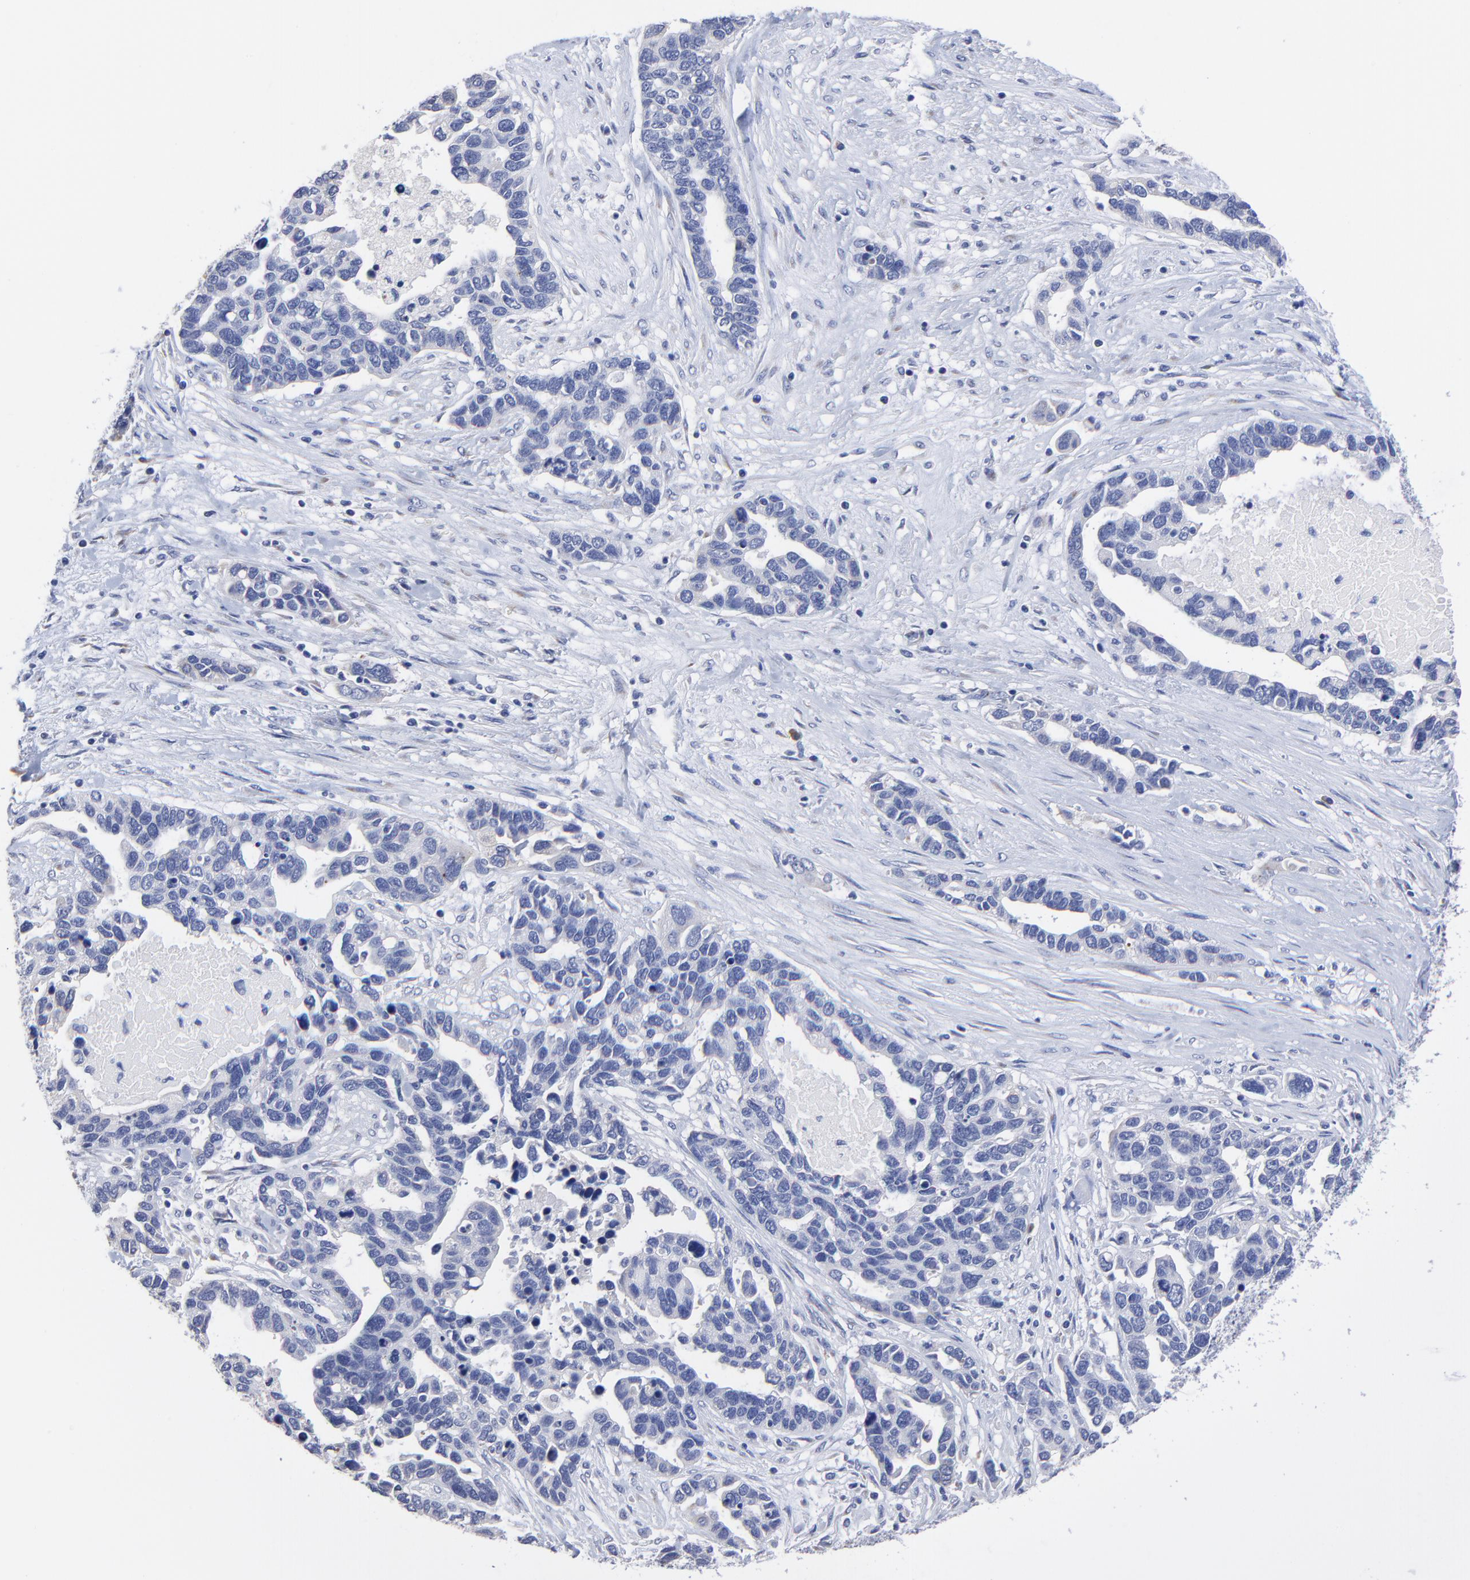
{"staining": {"intensity": "negative", "quantity": "none", "location": "none"}, "tissue": "ovarian cancer", "cell_type": "Tumor cells", "image_type": "cancer", "snomed": [{"axis": "morphology", "description": "Cystadenocarcinoma, serous, NOS"}, {"axis": "topography", "description": "Ovary"}], "caption": "The histopathology image shows no staining of tumor cells in ovarian serous cystadenocarcinoma. (DAB (3,3'-diaminobenzidine) IHC with hematoxylin counter stain).", "gene": "LAX1", "patient": {"sex": "female", "age": 54}}